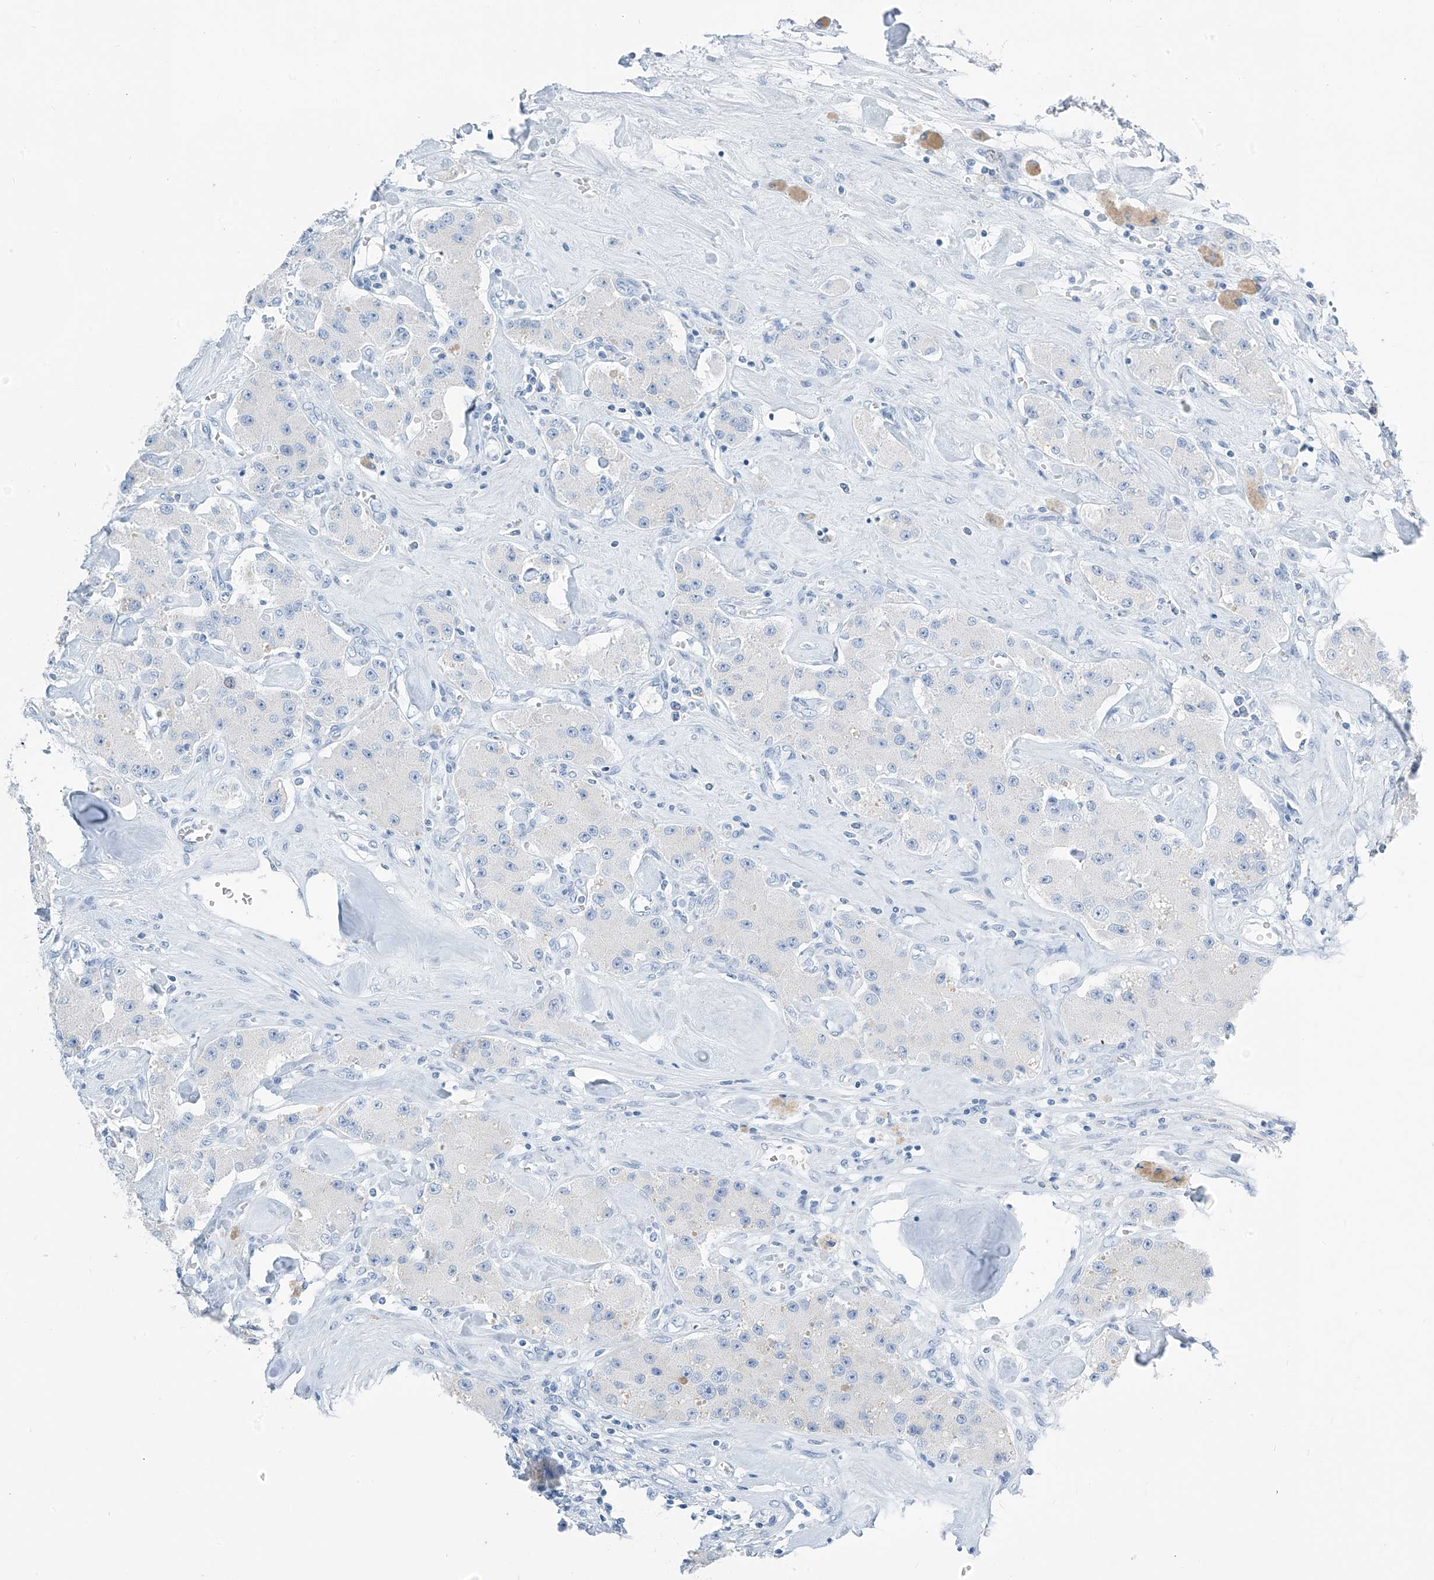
{"staining": {"intensity": "negative", "quantity": "none", "location": "none"}, "tissue": "carcinoid", "cell_type": "Tumor cells", "image_type": "cancer", "snomed": [{"axis": "morphology", "description": "Carcinoid, malignant, NOS"}, {"axis": "topography", "description": "Pancreas"}], "caption": "DAB (3,3'-diaminobenzidine) immunohistochemical staining of human carcinoid (malignant) displays no significant positivity in tumor cells.", "gene": "SGO2", "patient": {"sex": "male", "age": 41}}